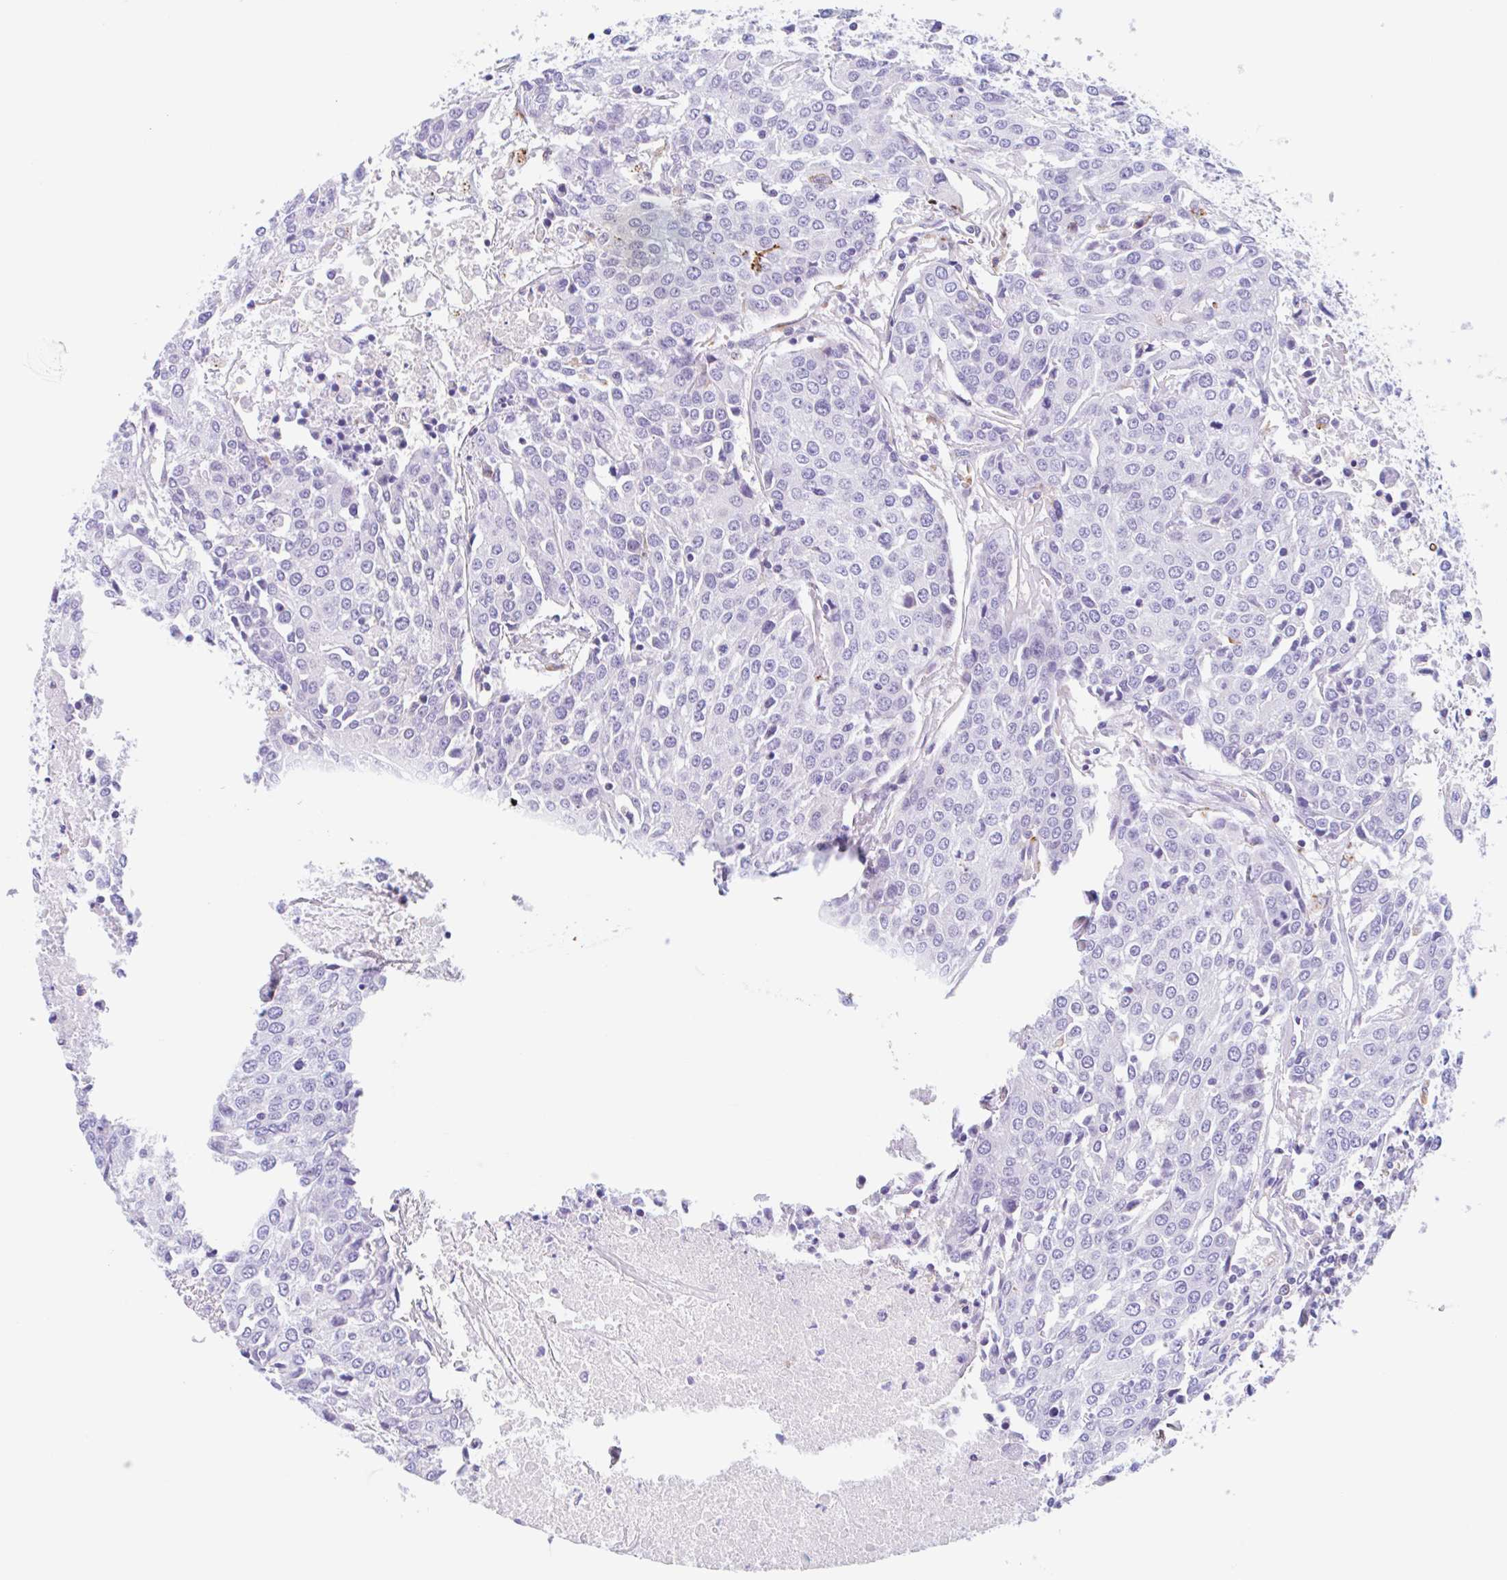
{"staining": {"intensity": "negative", "quantity": "none", "location": "none"}, "tissue": "urothelial cancer", "cell_type": "Tumor cells", "image_type": "cancer", "snomed": [{"axis": "morphology", "description": "Urothelial carcinoma, High grade"}, {"axis": "topography", "description": "Urinary bladder"}], "caption": "Immunohistochemistry histopathology image of neoplastic tissue: urothelial carcinoma (high-grade) stained with DAB exhibits no significant protein staining in tumor cells.", "gene": "ANKRD9", "patient": {"sex": "female", "age": 85}}